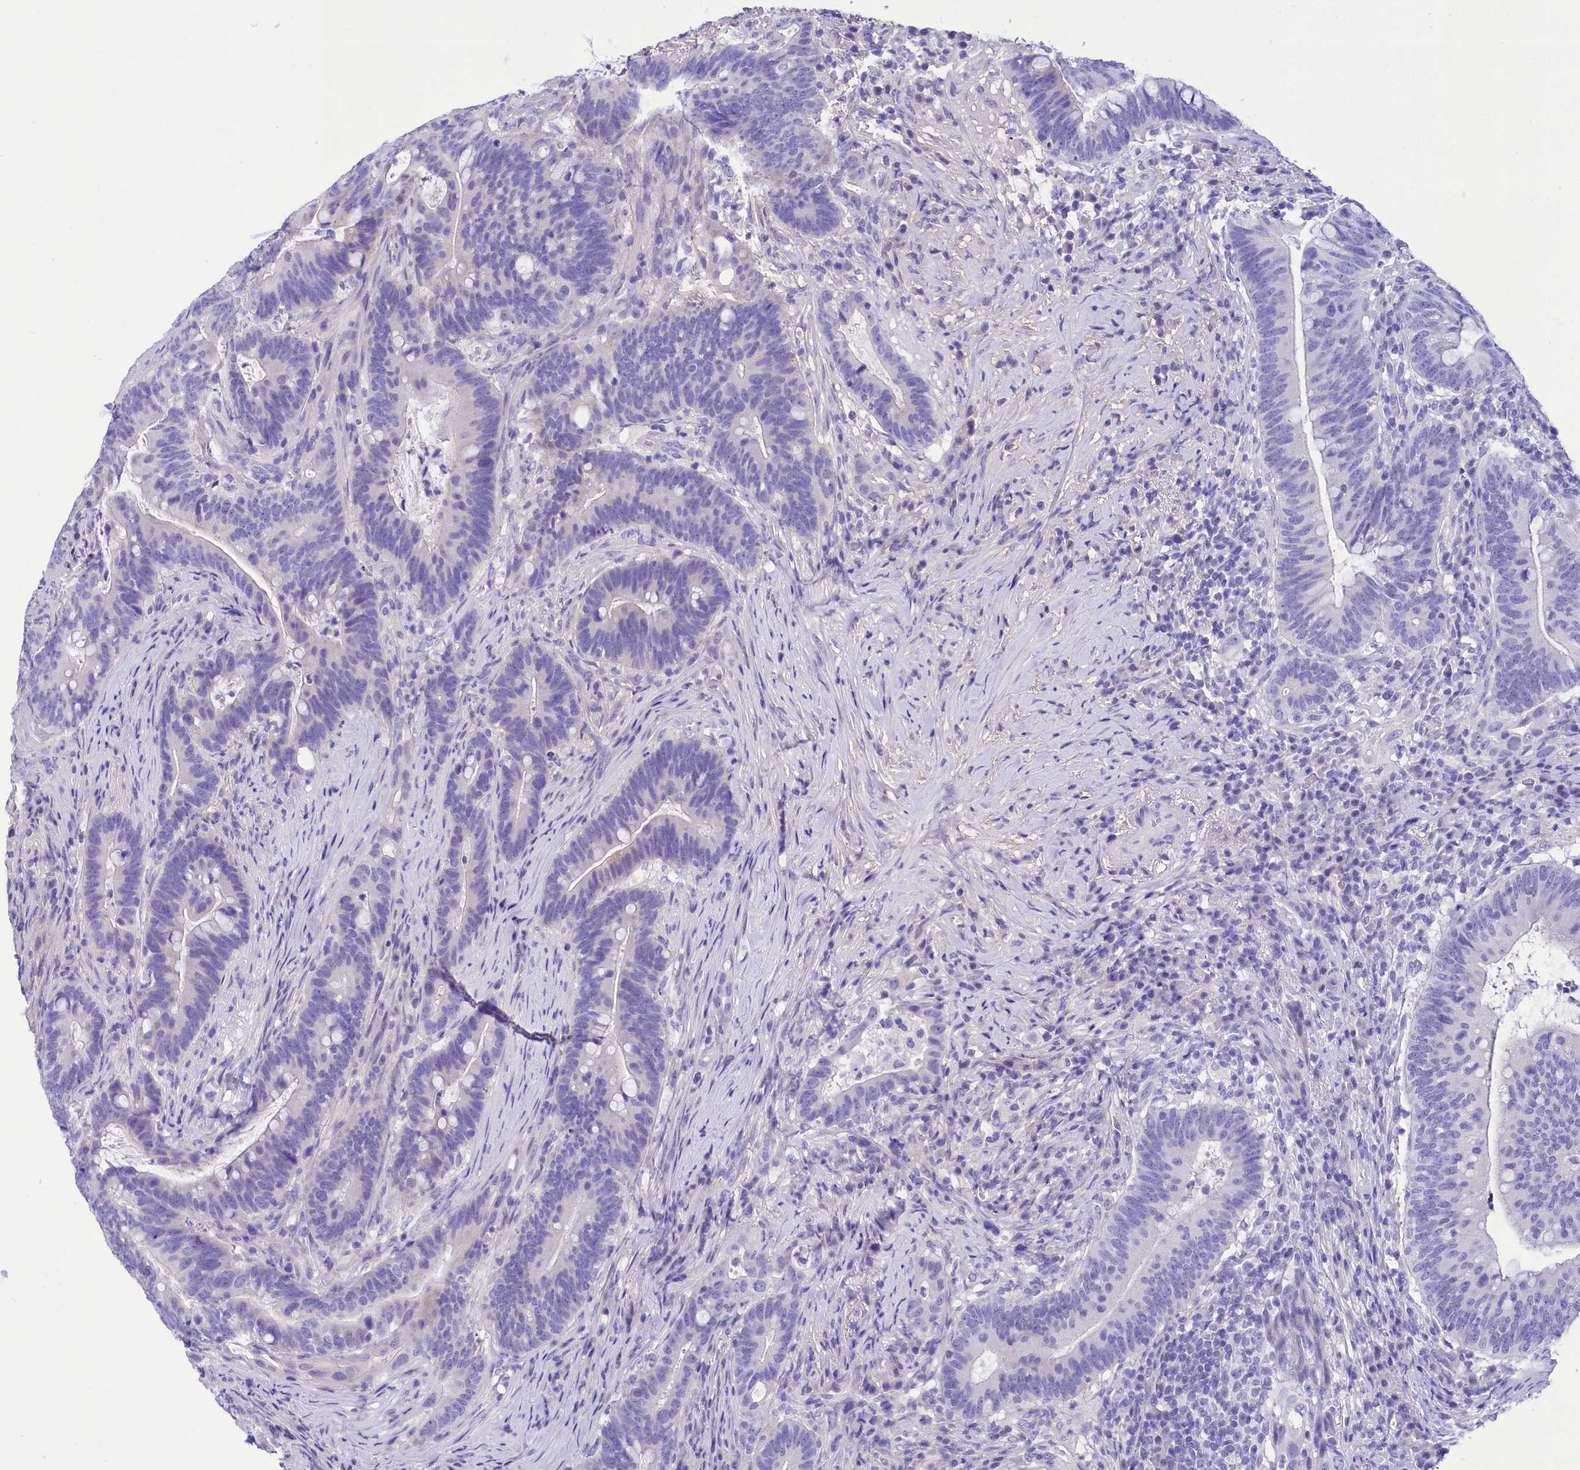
{"staining": {"intensity": "negative", "quantity": "none", "location": "none"}, "tissue": "colorectal cancer", "cell_type": "Tumor cells", "image_type": "cancer", "snomed": [{"axis": "morphology", "description": "Adenocarcinoma, NOS"}, {"axis": "topography", "description": "Colon"}], "caption": "Immunohistochemistry histopathology image of human colorectal cancer stained for a protein (brown), which reveals no expression in tumor cells.", "gene": "TTC36", "patient": {"sex": "female", "age": 66}}